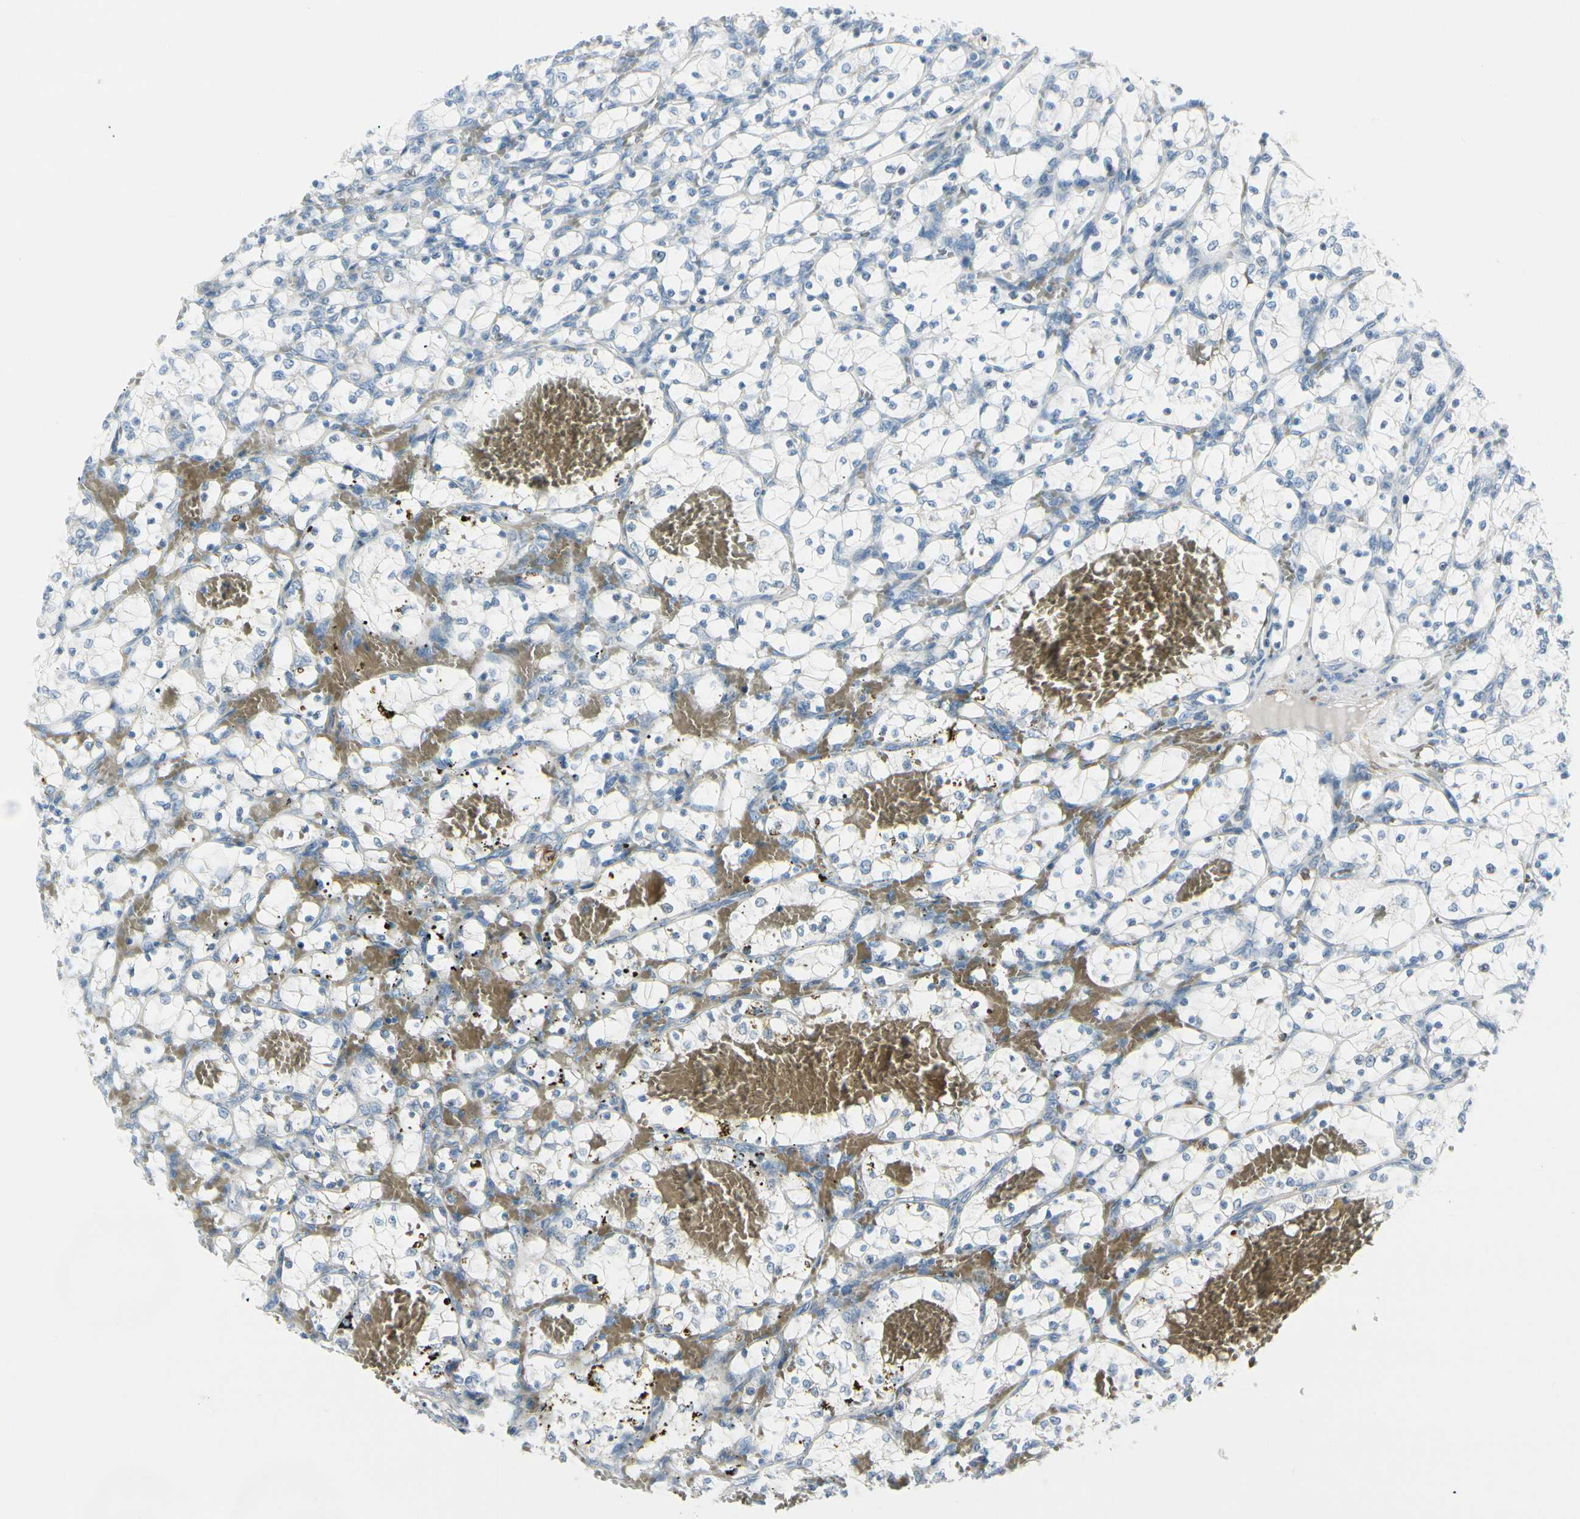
{"staining": {"intensity": "negative", "quantity": "none", "location": "none"}, "tissue": "renal cancer", "cell_type": "Tumor cells", "image_type": "cancer", "snomed": [{"axis": "morphology", "description": "Adenocarcinoma, NOS"}, {"axis": "topography", "description": "Kidney"}], "caption": "Tumor cells show no significant protein positivity in renal adenocarcinoma. (DAB immunohistochemistry with hematoxylin counter stain).", "gene": "TRAF1", "patient": {"sex": "female", "age": 69}}